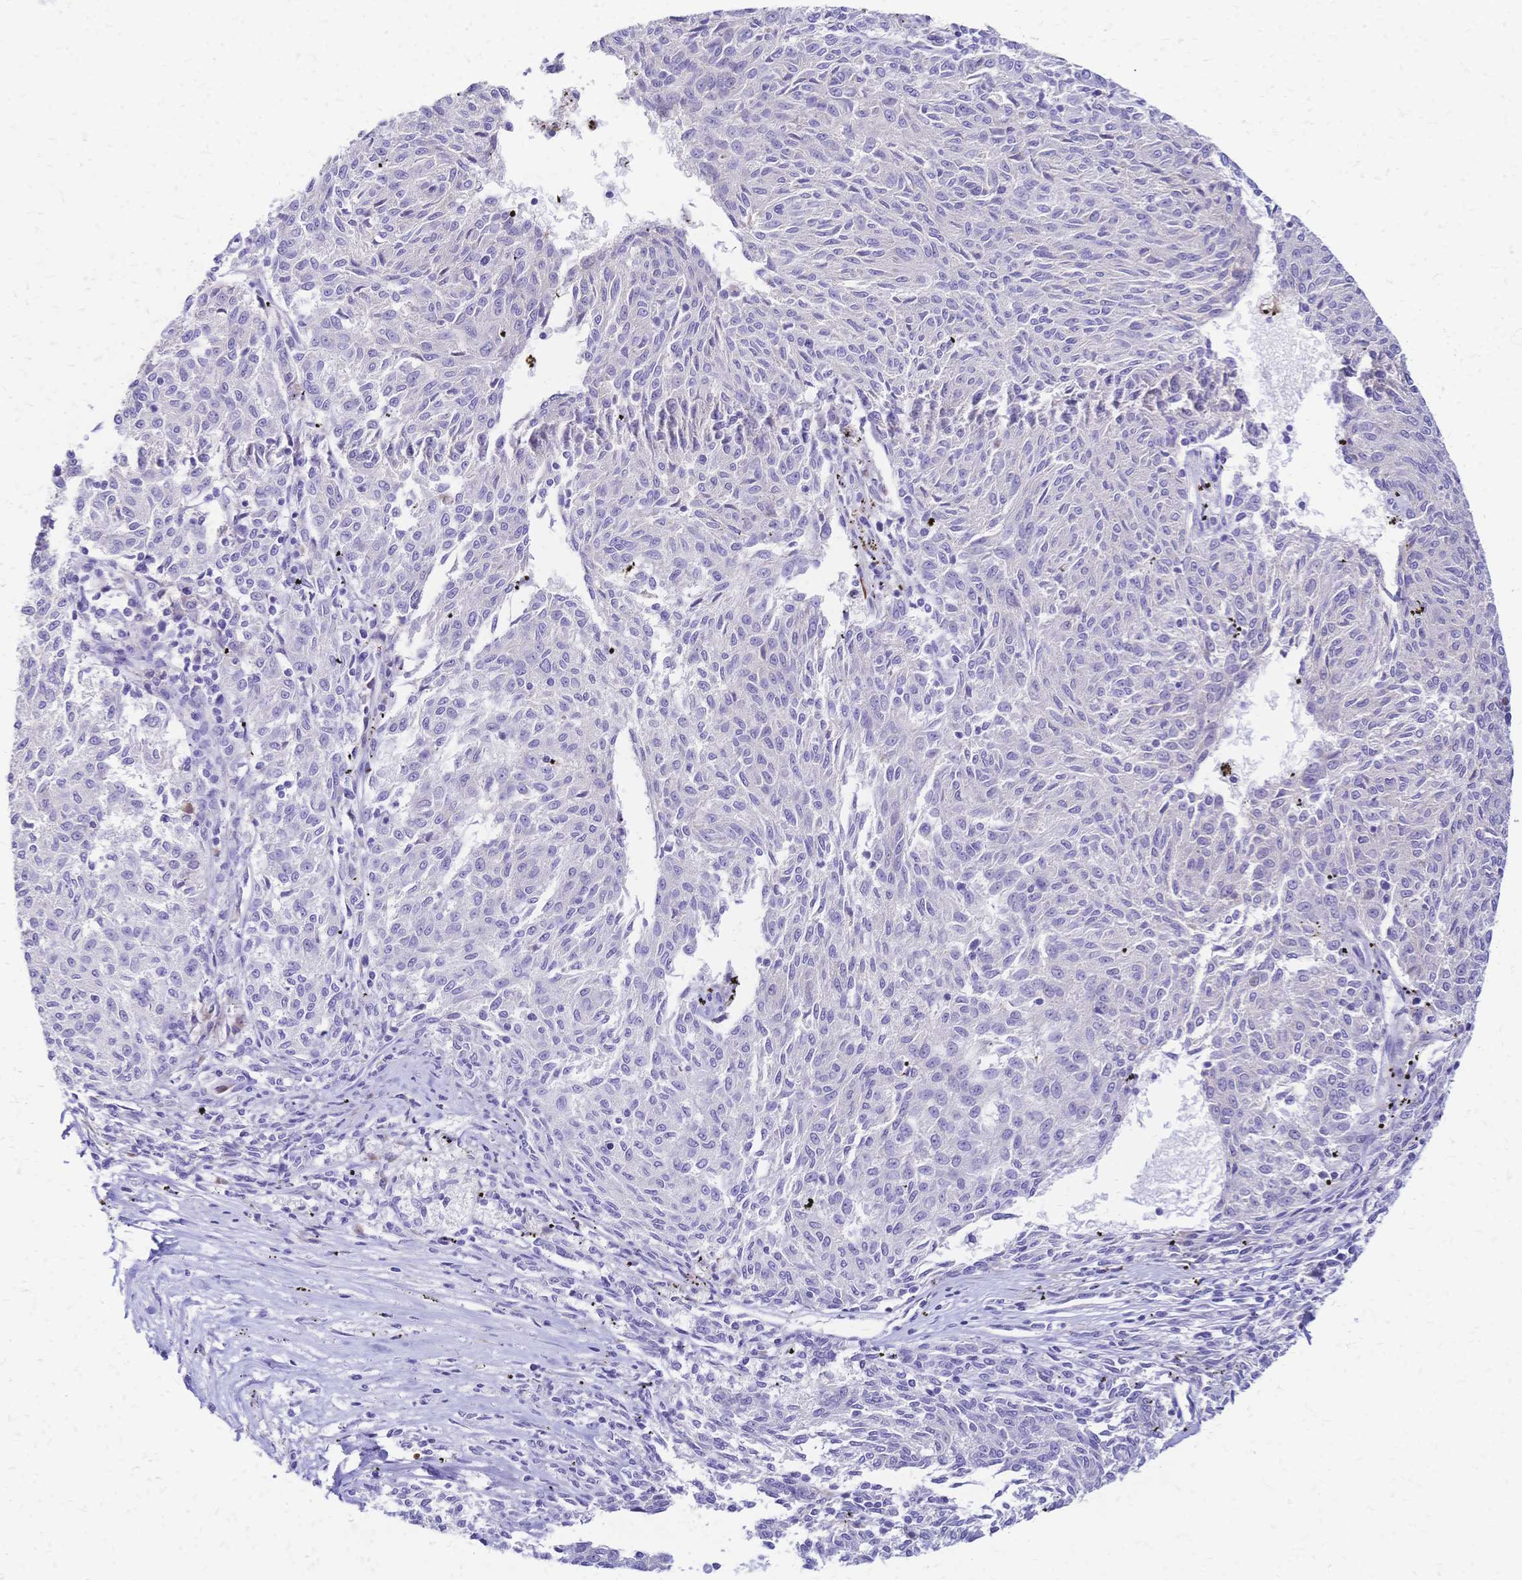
{"staining": {"intensity": "negative", "quantity": "none", "location": "none"}, "tissue": "melanoma", "cell_type": "Tumor cells", "image_type": "cancer", "snomed": [{"axis": "morphology", "description": "Malignant melanoma, NOS"}, {"axis": "topography", "description": "Skin"}], "caption": "This is an immunohistochemistry image of malignant melanoma. There is no staining in tumor cells.", "gene": "GRB7", "patient": {"sex": "female", "age": 72}}